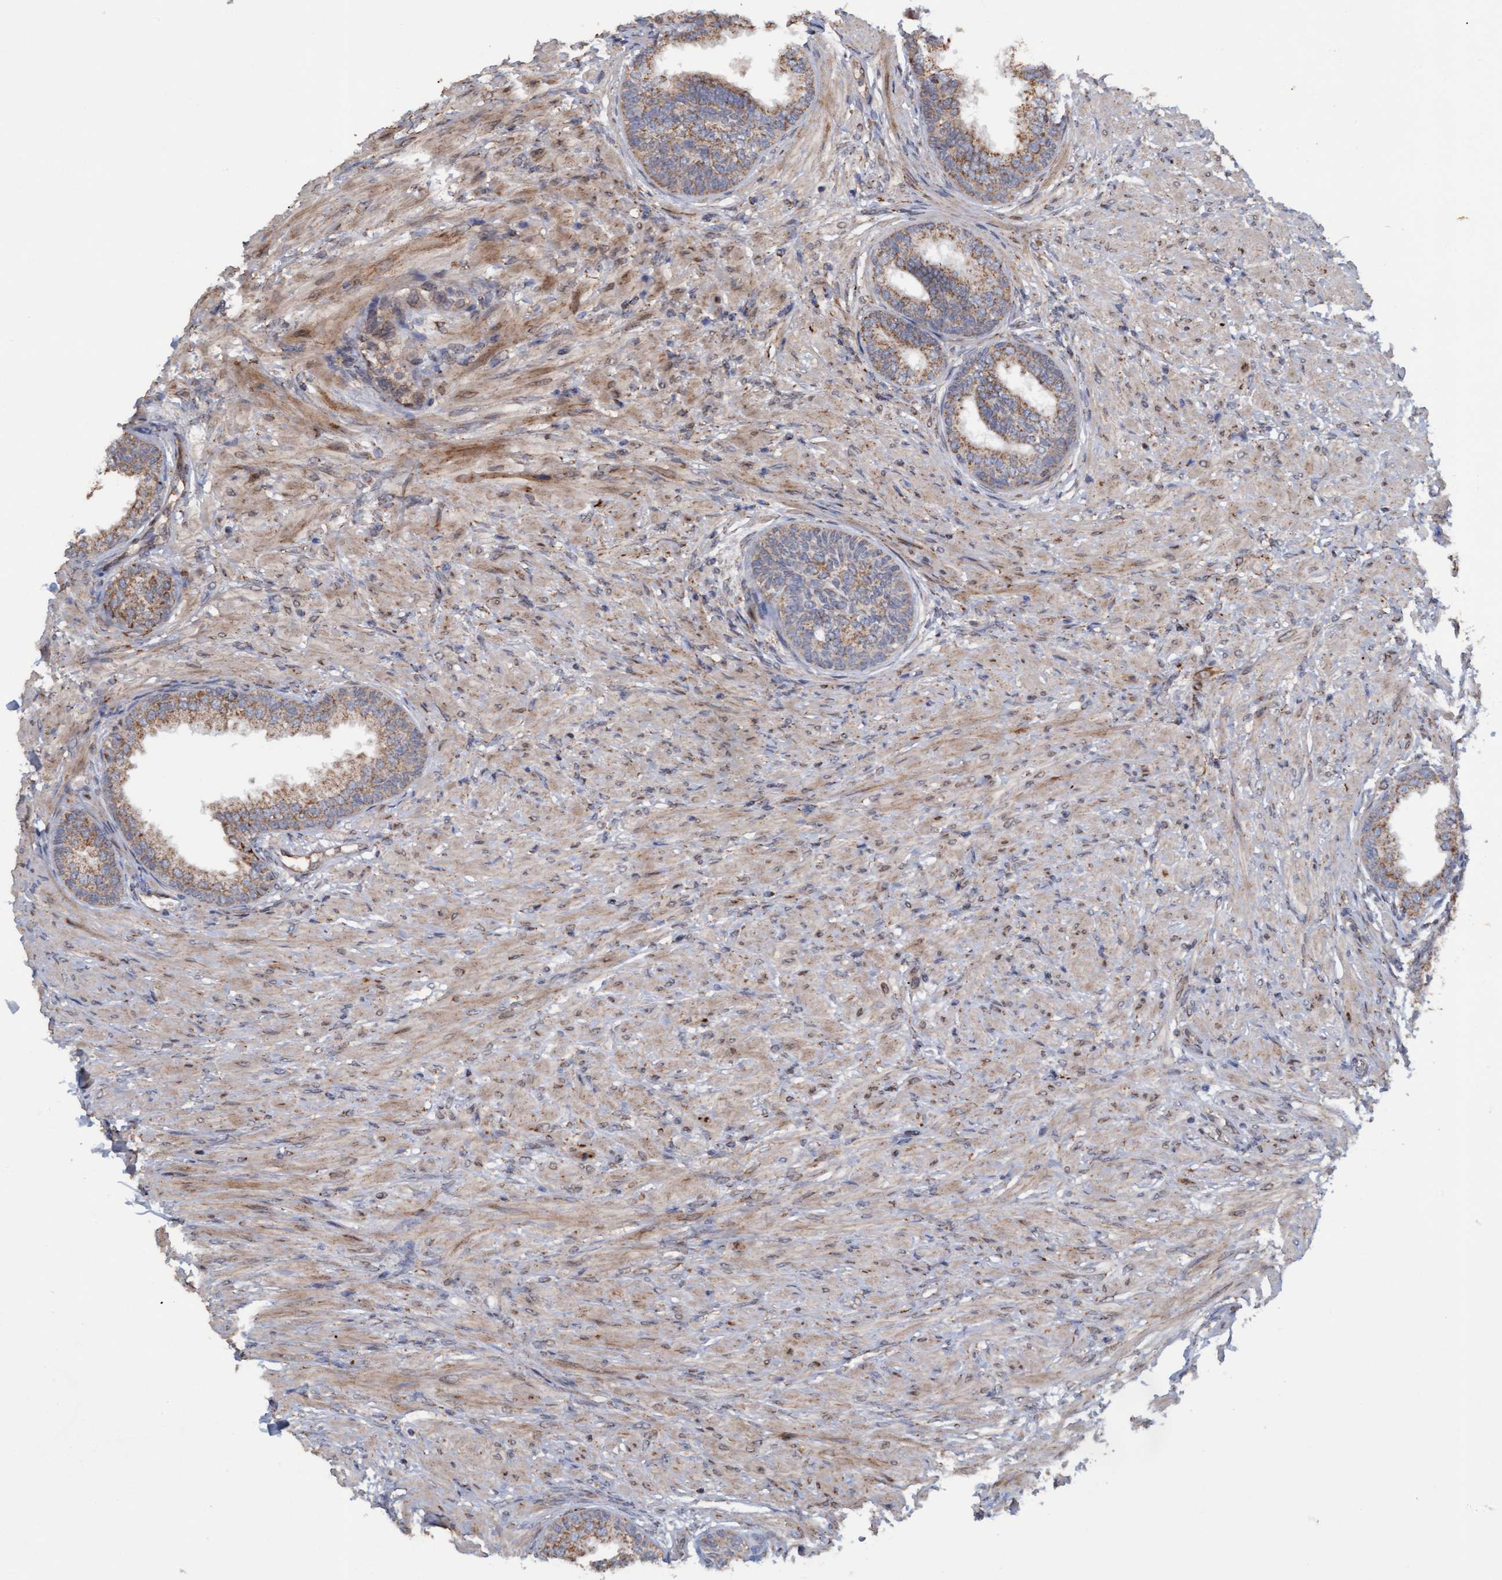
{"staining": {"intensity": "moderate", "quantity": ">75%", "location": "cytoplasmic/membranous"}, "tissue": "prostate", "cell_type": "Glandular cells", "image_type": "normal", "snomed": [{"axis": "morphology", "description": "Normal tissue, NOS"}, {"axis": "topography", "description": "Prostate"}], "caption": "Prostate stained for a protein (brown) demonstrates moderate cytoplasmic/membranous positive expression in approximately >75% of glandular cells.", "gene": "MGLL", "patient": {"sex": "male", "age": 76}}